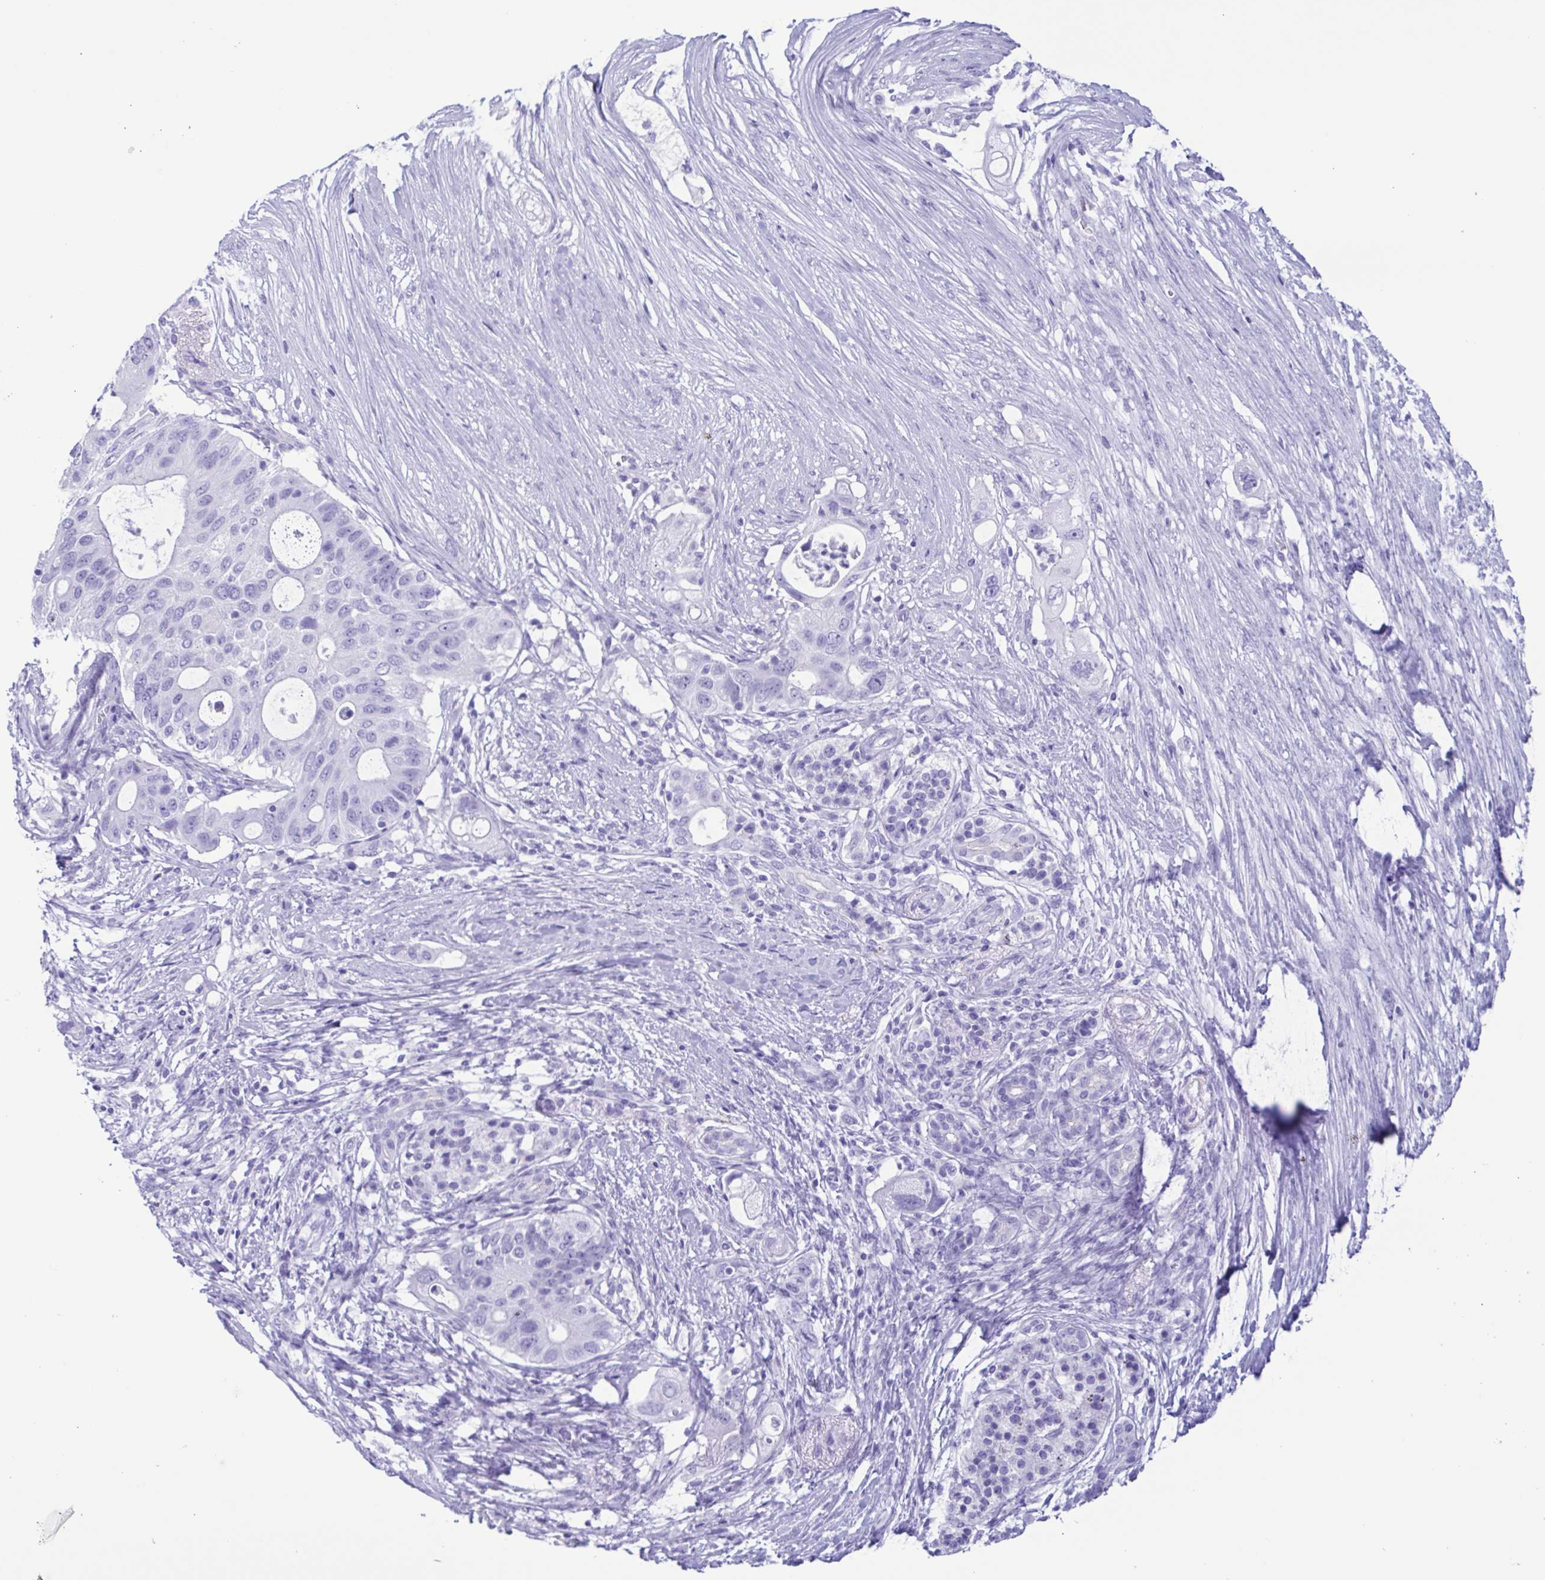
{"staining": {"intensity": "negative", "quantity": "none", "location": "none"}, "tissue": "pancreatic cancer", "cell_type": "Tumor cells", "image_type": "cancer", "snomed": [{"axis": "morphology", "description": "Adenocarcinoma, NOS"}, {"axis": "topography", "description": "Pancreas"}], "caption": "This histopathology image is of pancreatic cancer (adenocarcinoma) stained with IHC to label a protein in brown with the nuclei are counter-stained blue. There is no staining in tumor cells.", "gene": "TSPY2", "patient": {"sex": "female", "age": 72}}